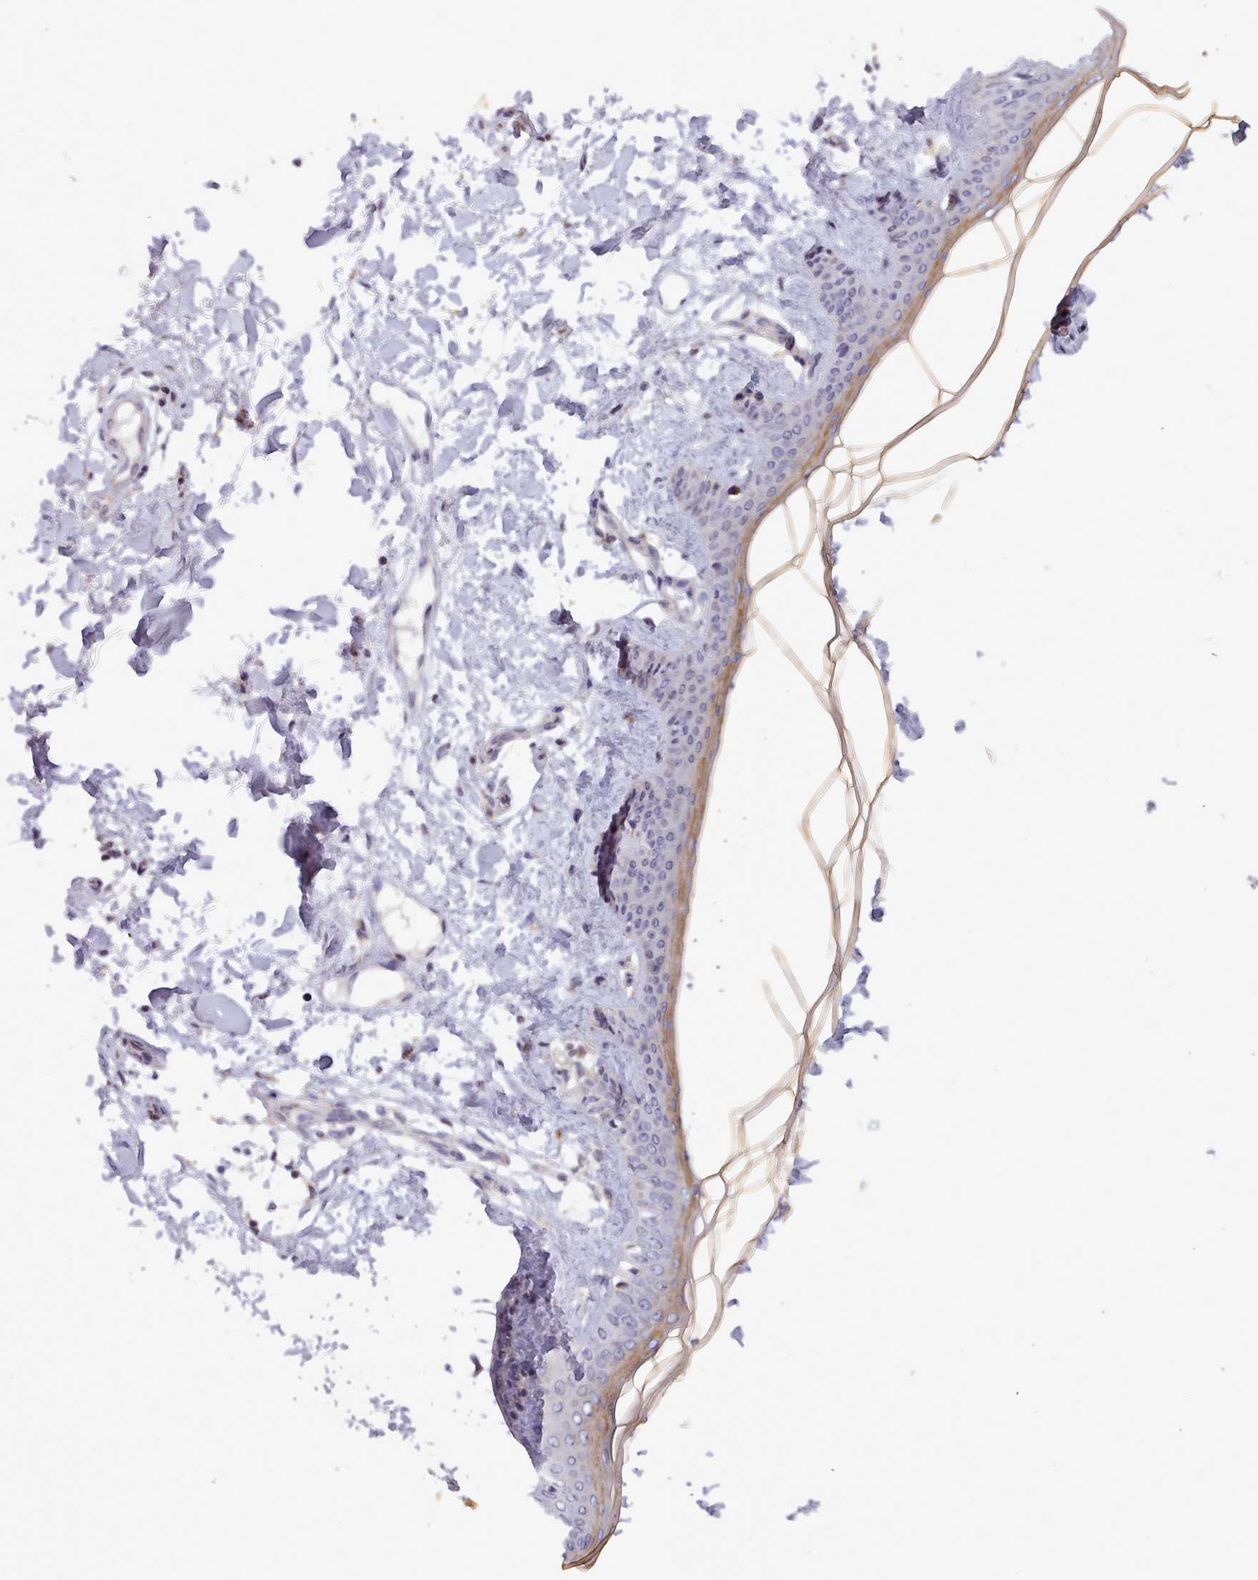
{"staining": {"intensity": "moderate", "quantity": "25%-75%", "location": "cytoplasmic/membranous"}, "tissue": "skin", "cell_type": "Fibroblasts", "image_type": "normal", "snomed": [{"axis": "morphology", "description": "Normal tissue, NOS"}, {"axis": "topography", "description": "Skin"}], "caption": "Immunohistochemical staining of unremarkable human skin exhibits moderate cytoplasmic/membranous protein staining in about 25%-75% of fibroblasts.", "gene": "ARL17A", "patient": {"sex": "female", "age": 34}}